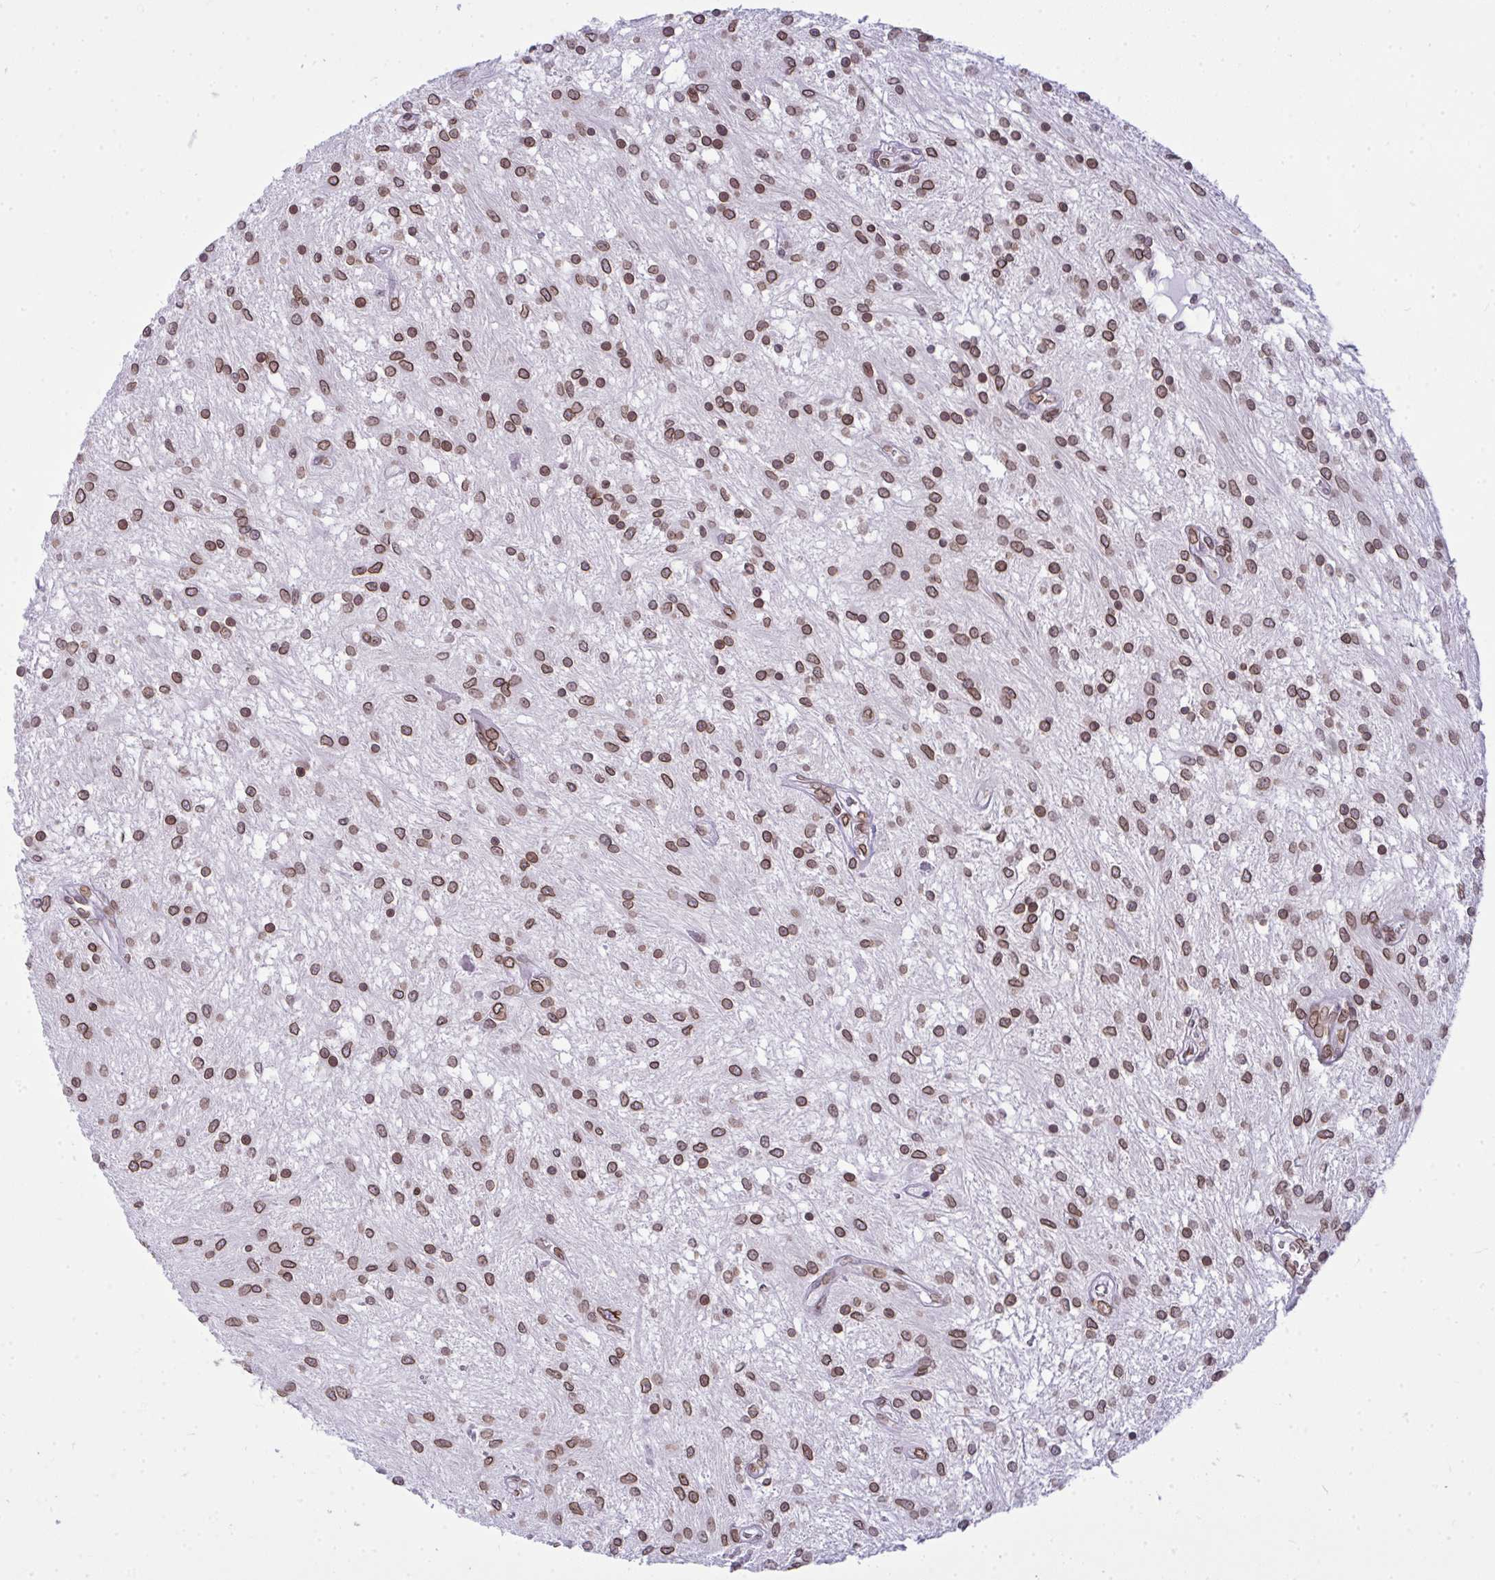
{"staining": {"intensity": "moderate", "quantity": ">75%", "location": "cytoplasmic/membranous,nuclear"}, "tissue": "glioma", "cell_type": "Tumor cells", "image_type": "cancer", "snomed": [{"axis": "morphology", "description": "Glioma, malignant, Low grade"}, {"axis": "topography", "description": "Cerebellum"}], "caption": "Protein staining exhibits moderate cytoplasmic/membranous and nuclear staining in approximately >75% of tumor cells in glioma.", "gene": "LMNB2", "patient": {"sex": "female", "age": 14}}